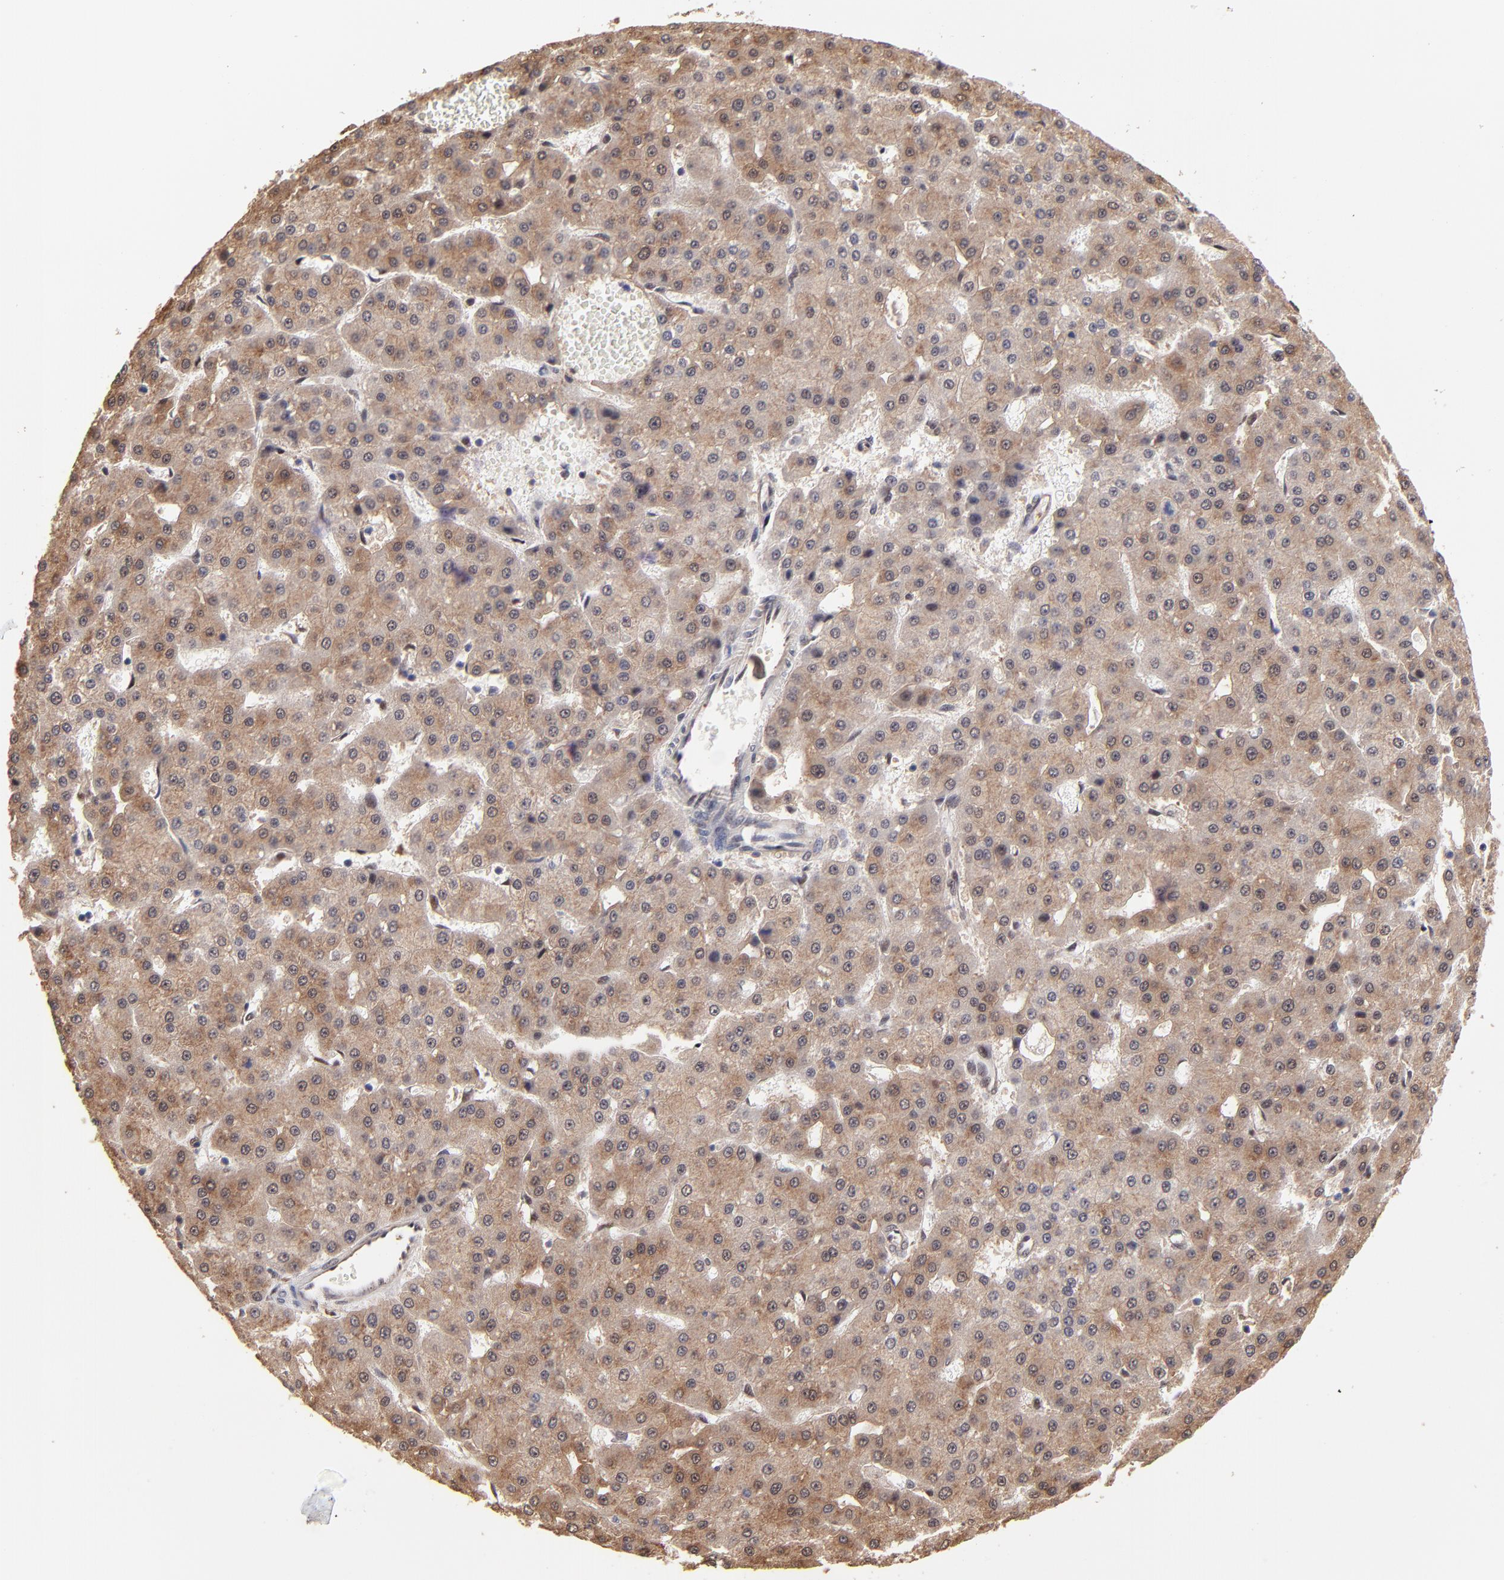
{"staining": {"intensity": "moderate", "quantity": "<25%", "location": "cytoplasmic/membranous,nuclear"}, "tissue": "liver cancer", "cell_type": "Tumor cells", "image_type": "cancer", "snomed": [{"axis": "morphology", "description": "Carcinoma, Hepatocellular, NOS"}, {"axis": "topography", "description": "Liver"}], "caption": "This is an image of immunohistochemistry staining of liver cancer (hepatocellular carcinoma), which shows moderate positivity in the cytoplasmic/membranous and nuclear of tumor cells.", "gene": "PSMD14", "patient": {"sex": "male", "age": 47}}